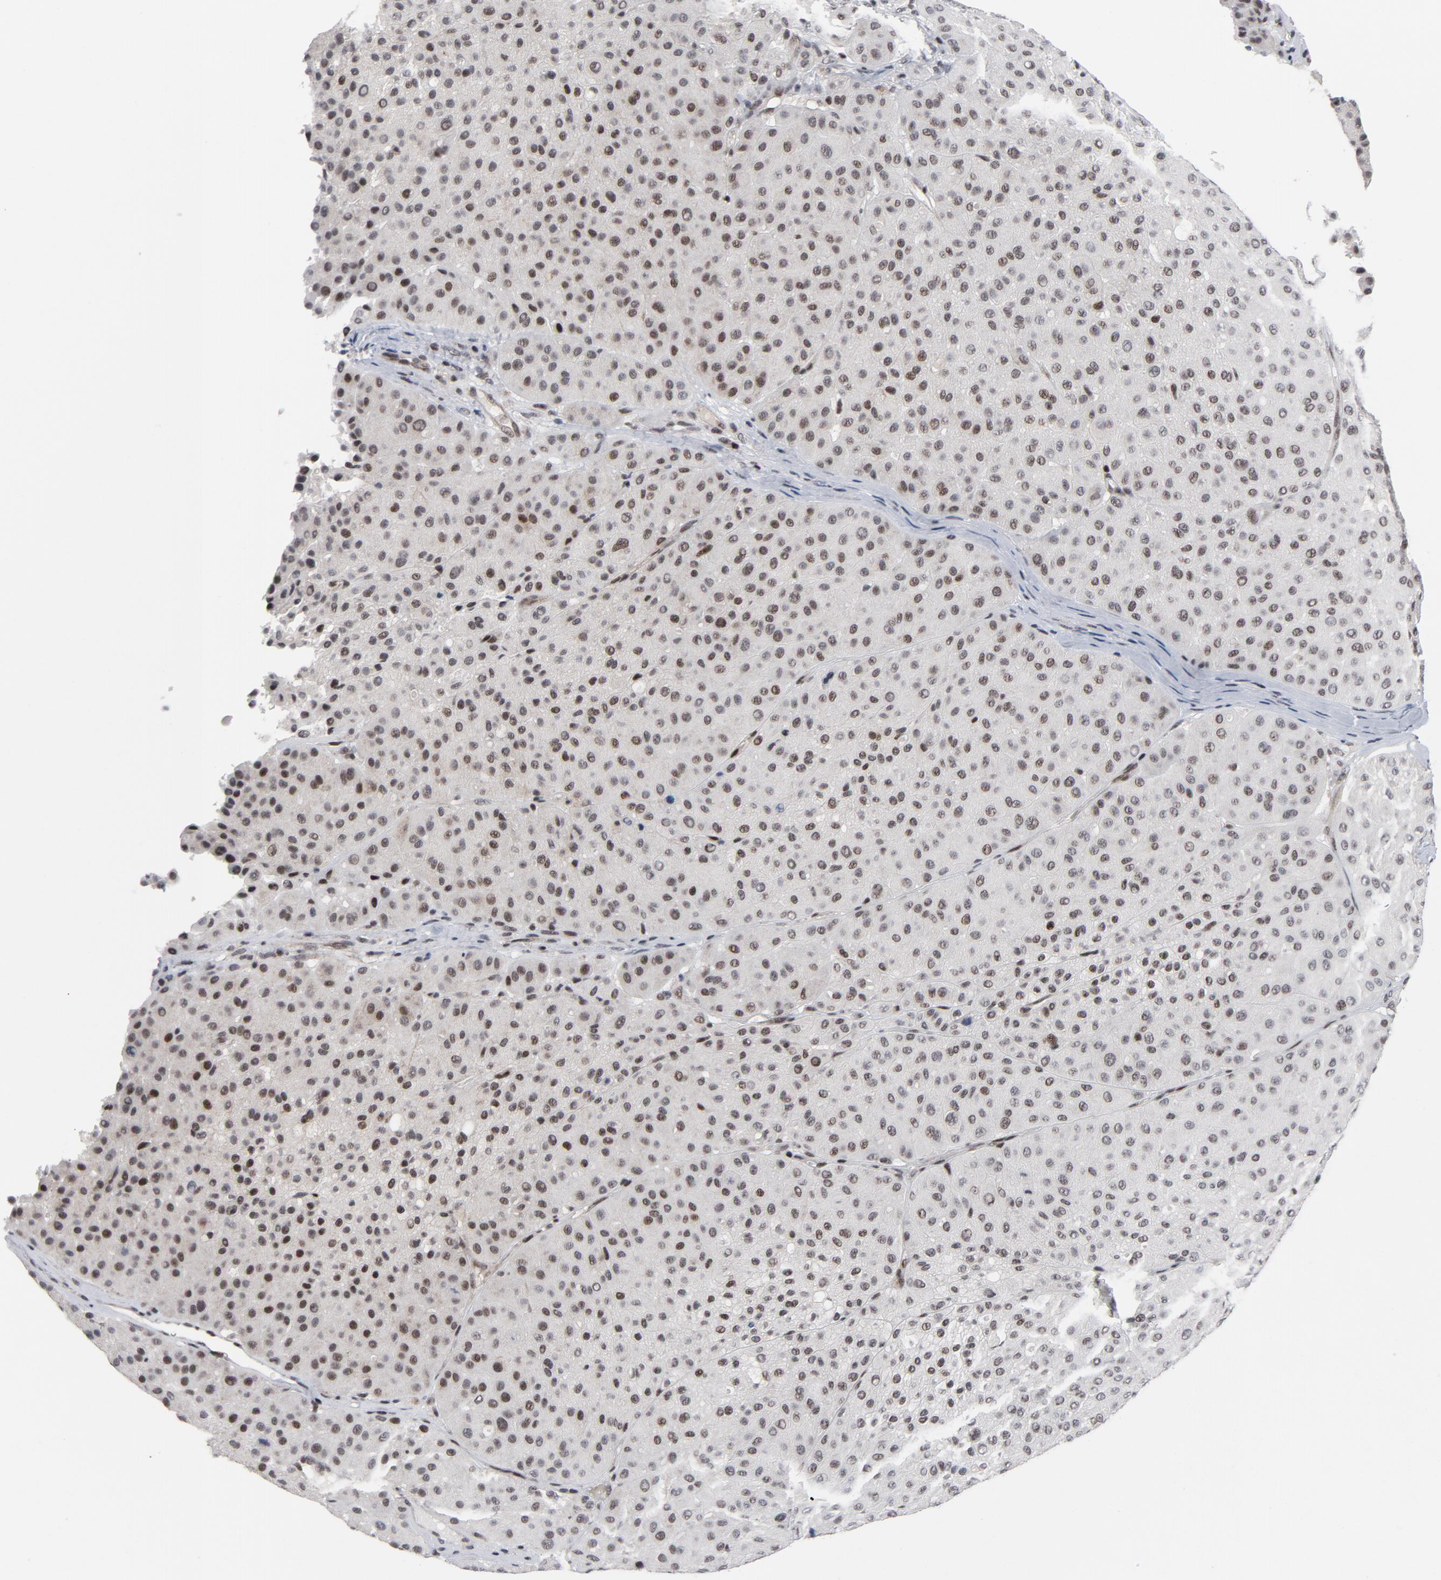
{"staining": {"intensity": "weak", "quantity": ">75%", "location": "nuclear"}, "tissue": "melanoma", "cell_type": "Tumor cells", "image_type": "cancer", "snomed": [{"axis": "morphology", "description": "Normal tissue, NOS"}, {"axis": "morphology", "description": "Malignant melanoma, Metastatic site"}, {"axis": "topography", "description": "Skin"}], "caption": "This histopathology image displays malignant melanoma (metastatic site) stained with immunohistochemistry to label a protein in brown. The nuclear of tumor cells show weak positivity for the protein. Nuclei are counter-stained blue.", "gene": "GABPA", "patient": {"sex": "male", "age": 41}}